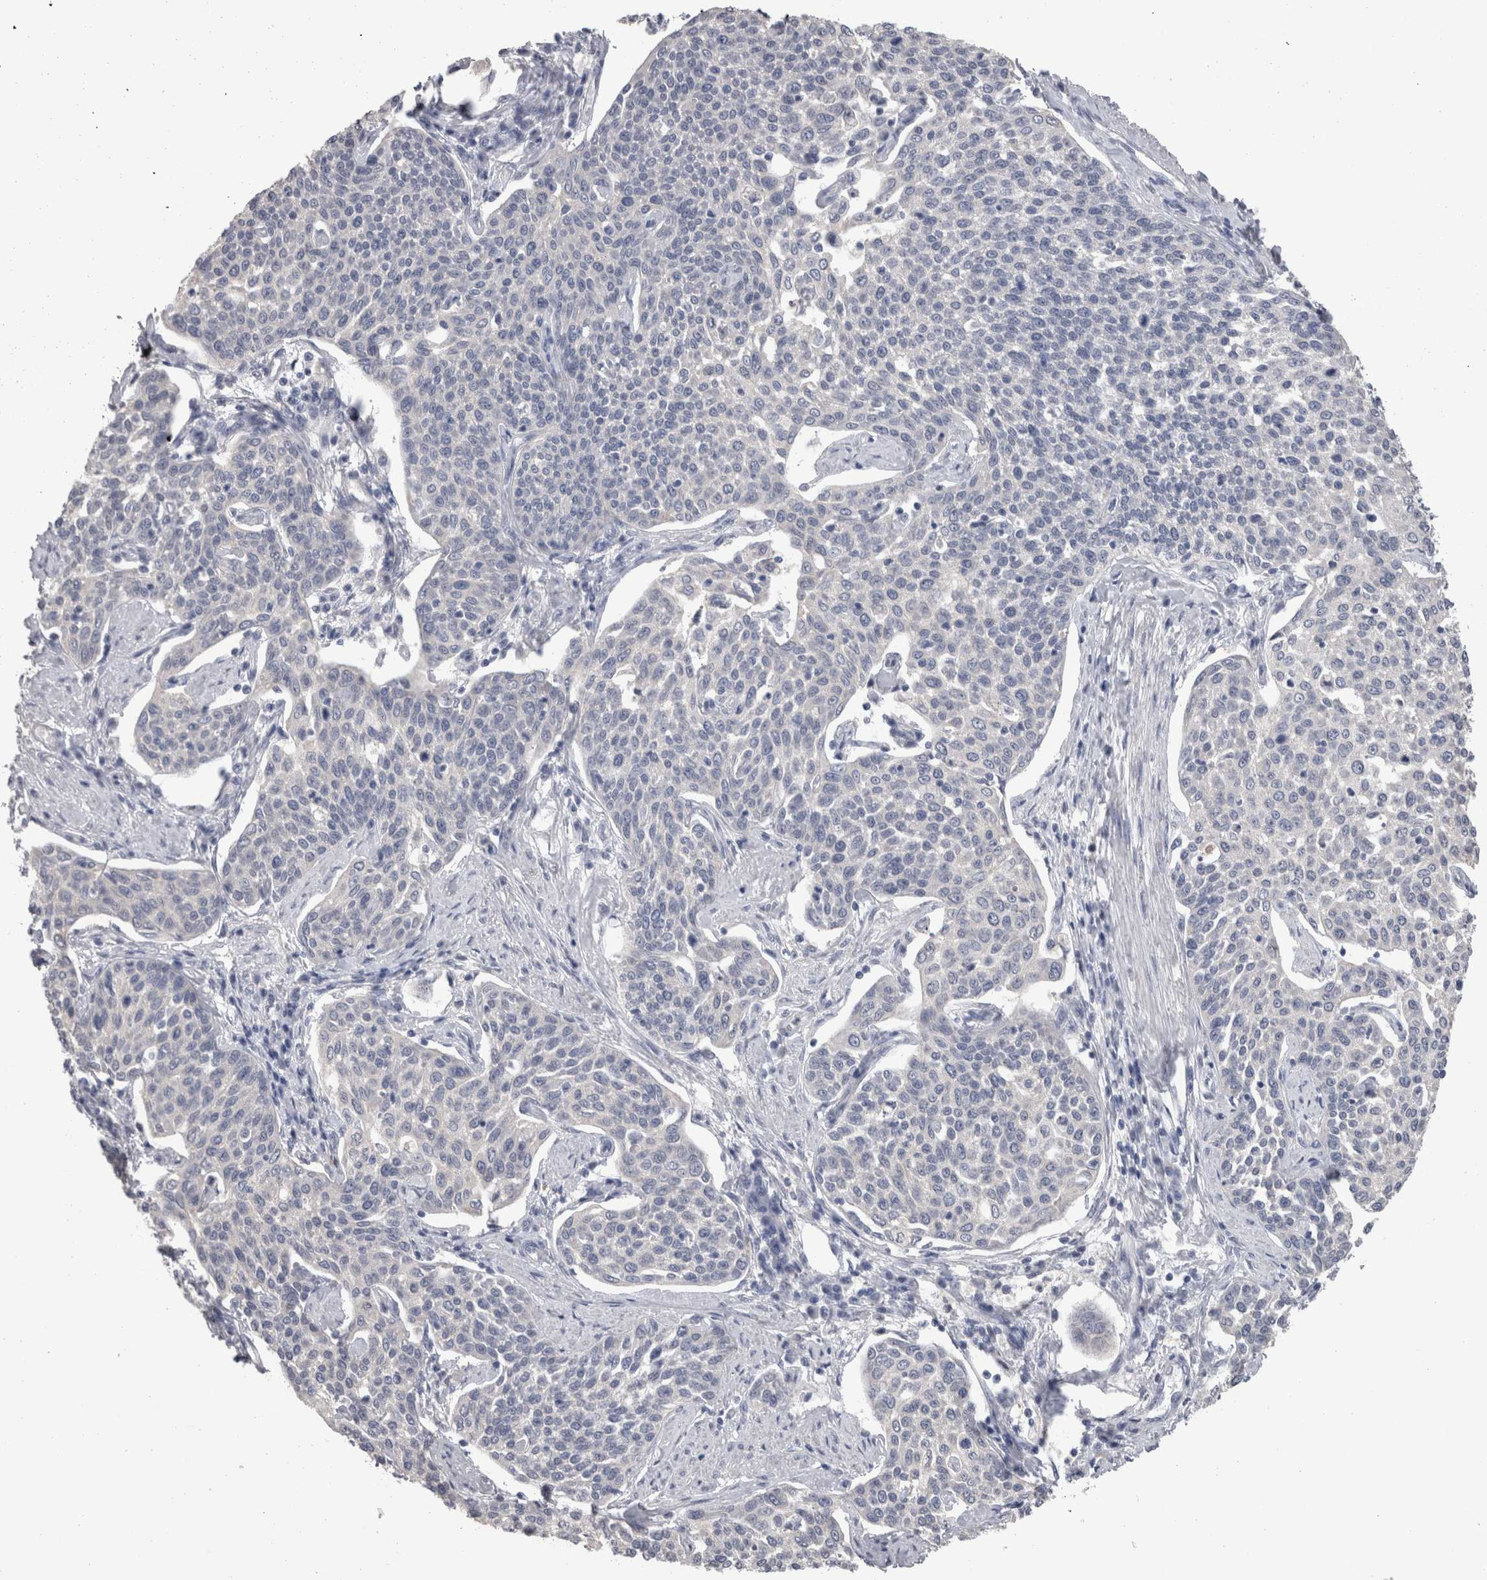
{"staining": {"intensity": "negative", "quantity": "none", "location": "none"}, "tissue": "cervical cancer", "cell_type": "Tumor cells", "image_type": "cancer", "snomed": [{"axis": "morphology", "description": "Squamous cell carcinoma, NOS"}, {"axis": "topography", "description": "Cervix"}], "caption": "The photomicrograph reveals no staining of tumor cells in squamous cell carcinoma (cervical).", "gene": "FHOD3", "patient": {"sex": "female", "age": 34}}